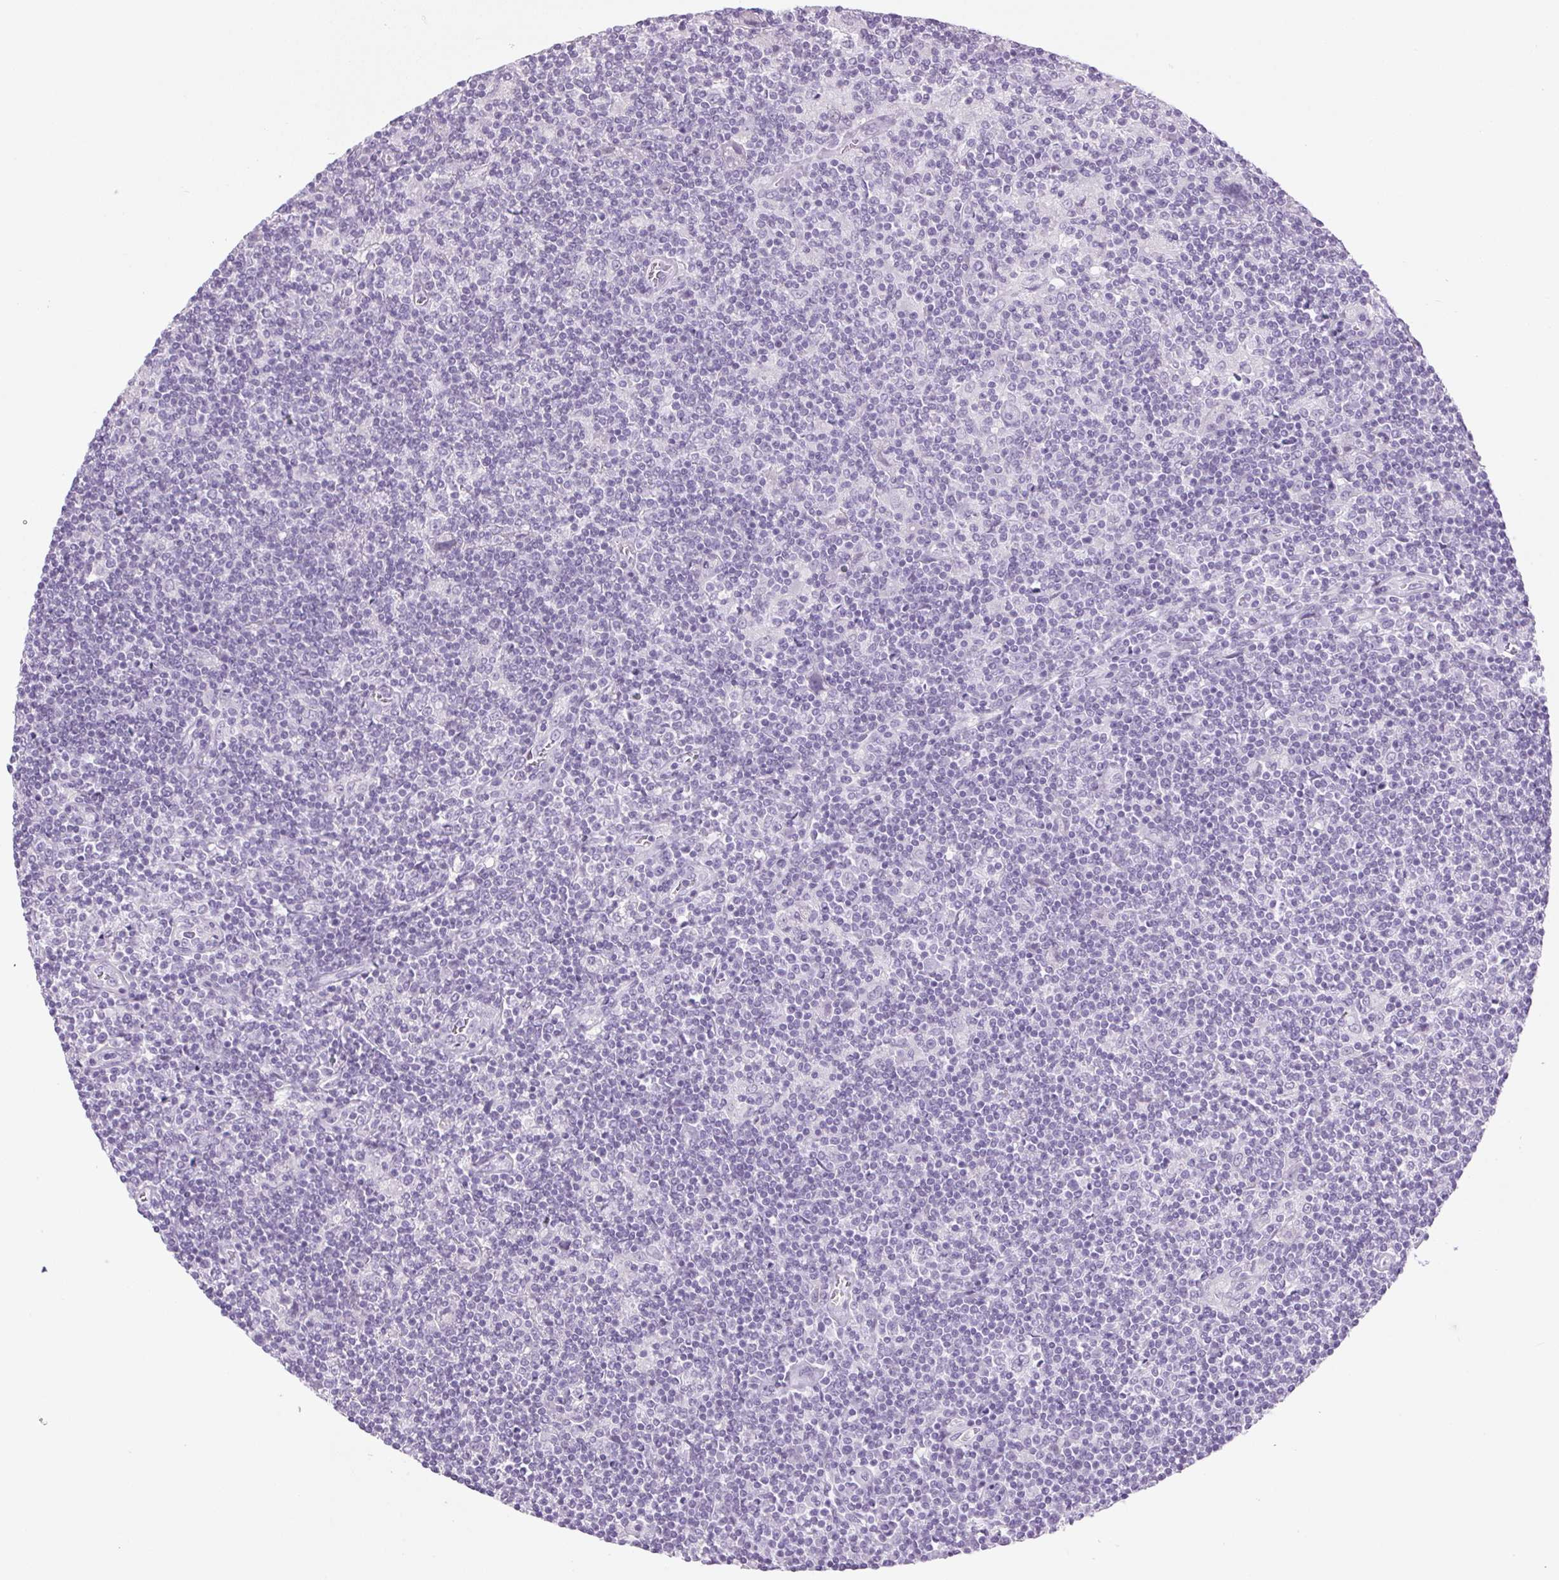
{"staining": {"intensity": "negative", "quantity": "none", "location": "none"}, "tissue": "lymphoma", "cell_type": "Tumor cells", "image_type": "cancer", "snomed": [{"axis": "morphology", "description": "Hodgkin's disease, NOS"}, {"axis": "topography", "description": "Lymph node"}], "caption": "IHC of lymphoma shows no expression in tumor cells.", "gene": "POPDC2", "patient": {"sex": "male", "age": 40}}